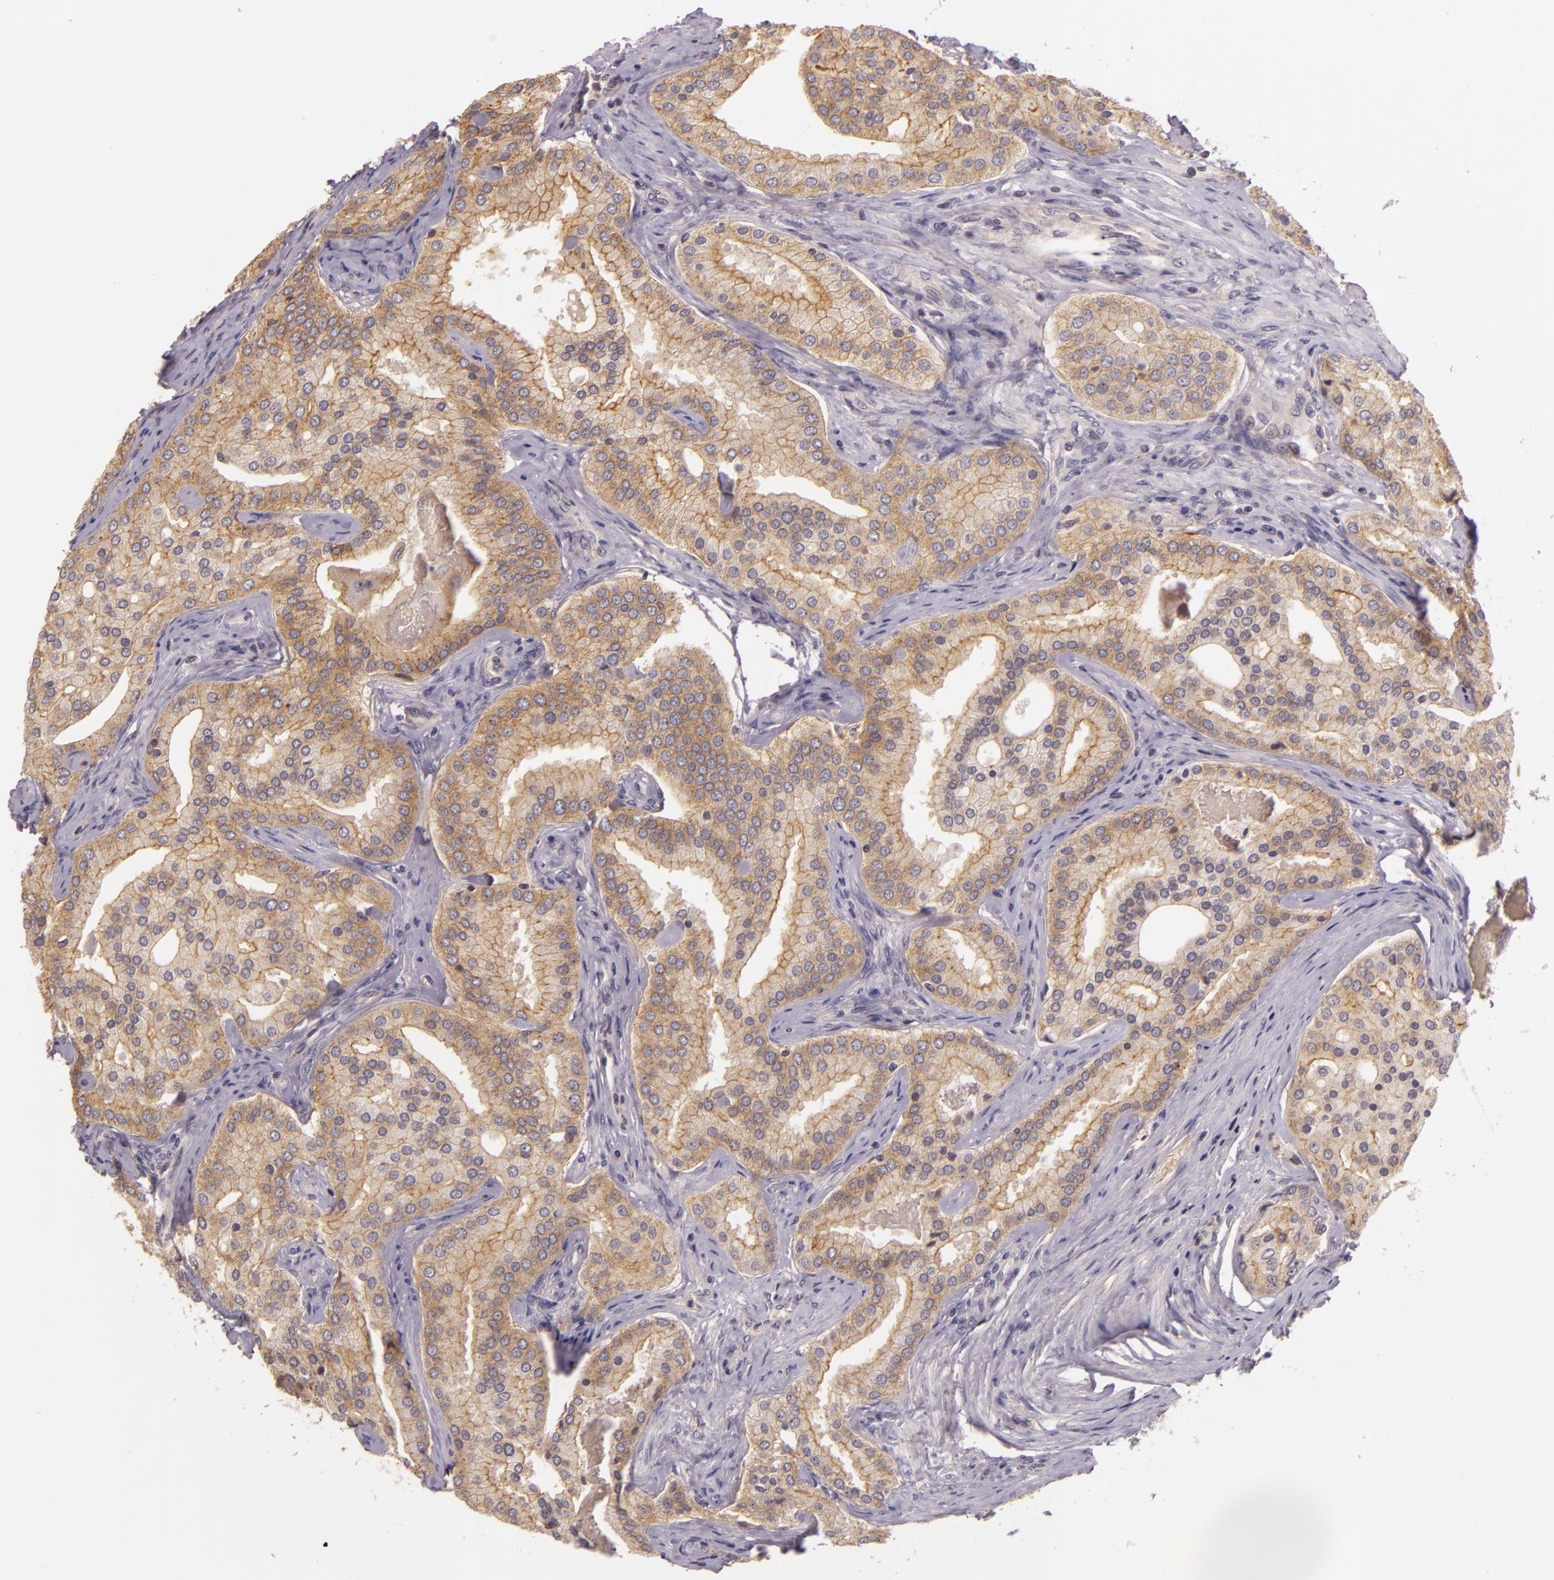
{"staining": {"intensity": "moderate", "quantity": ">75%", "location": "cytoplasmic/membranous"}, "tissue": "prostate cancer", "cell_type": "Tumor cells", "image_type": "cancer", "snomed": [{"axis": "morphology", "description": "Adenocarcinoma, High grade"}, {"axis": "topography", "description": "Prostate"}], "caption": "A medium amount of moderate cytoplasmic/membranous expression is identified in about >75% of tumor cells in prostate high-grade adenocarcinoma tissue.", "gene": "ARMH4", "patient": {"sex": "male", "age": 64}}